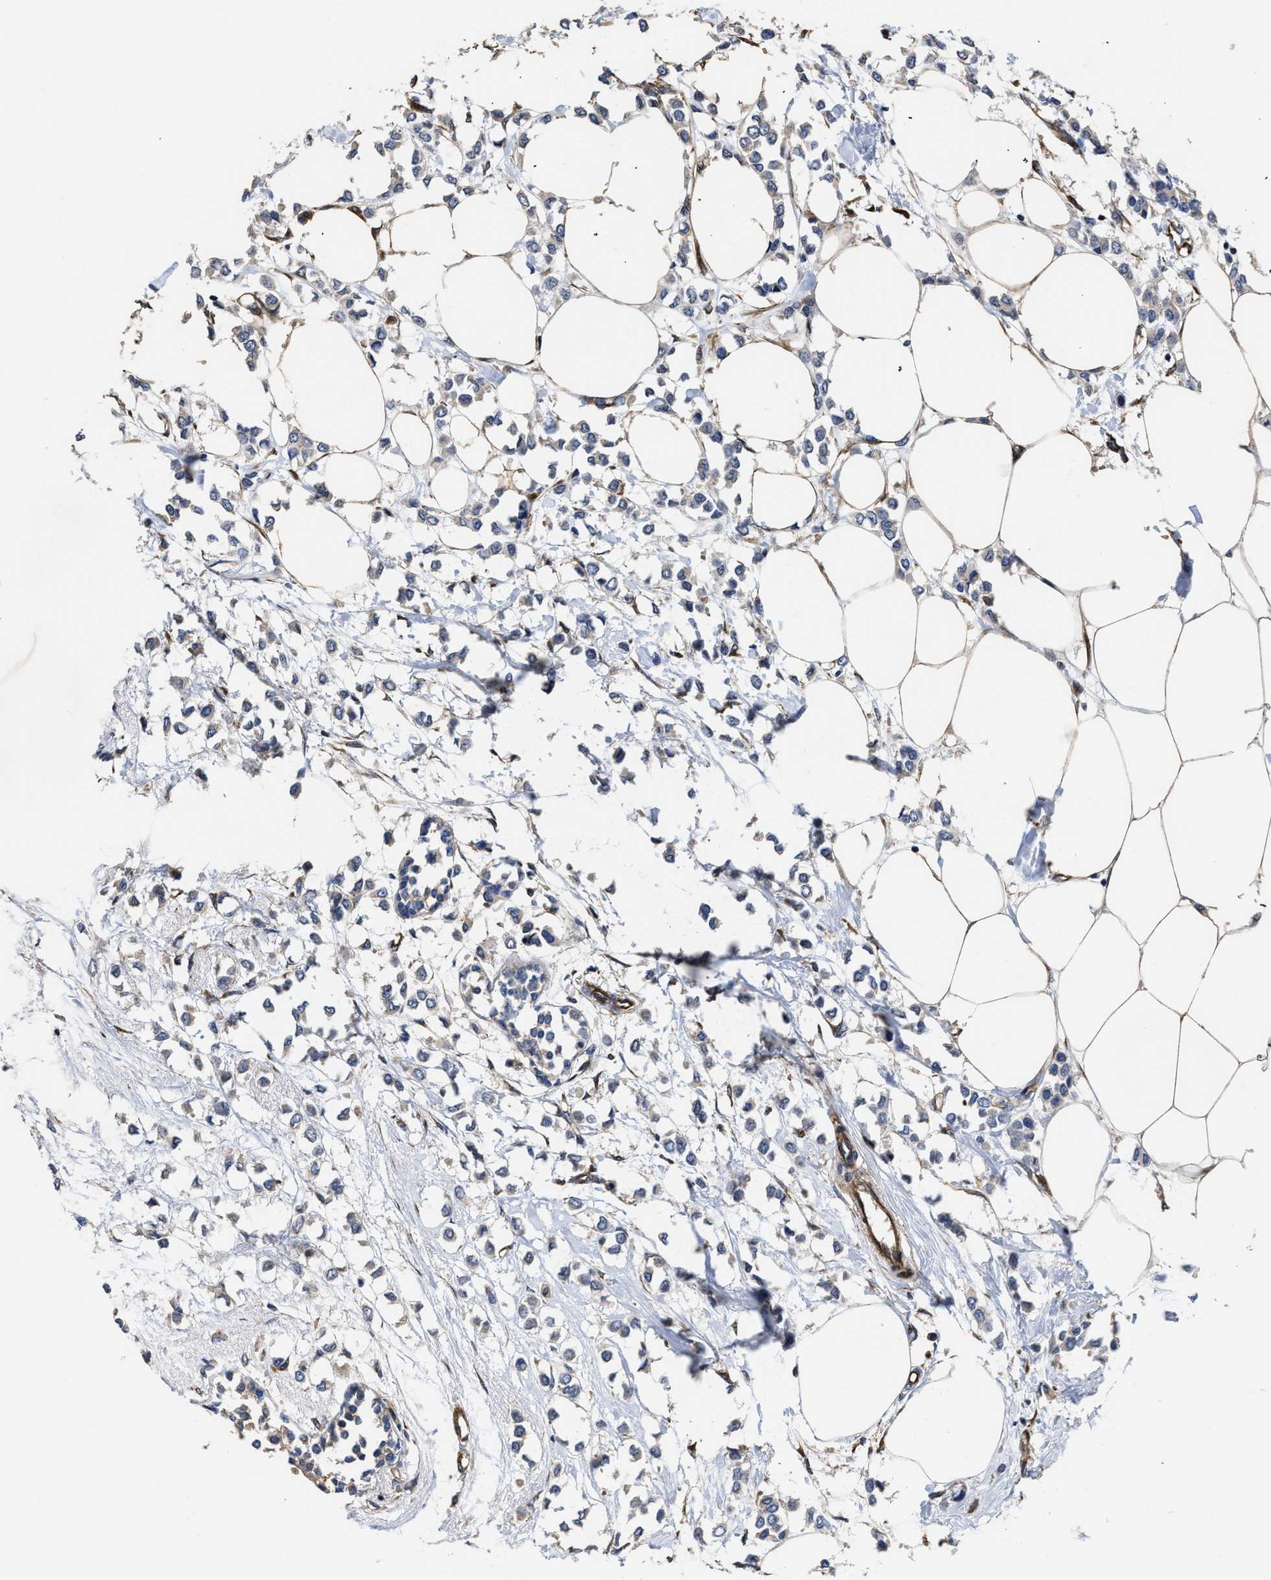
{"staining": {"intensity": "weak", "quantity": "25%-75%", "location": "cytoplasmic/membranous"}, "tissue": "breast cancer", "cell_type": "Tumor cells", "image_type": "cancer", "snomed": [{"axis": "morphology", "description": "Lobular carcinoma"}, {"axis": "topography", "description": "Breast"}], "caption": "IHC of human breast cancer (lobular carcinoma) exhibits low levels of weak cytoplasmic/membranous expression in approximately 25%-75% of tumor cells.", "gene": "TRAF6", "patient": {"sex": "female", "age": 51}}